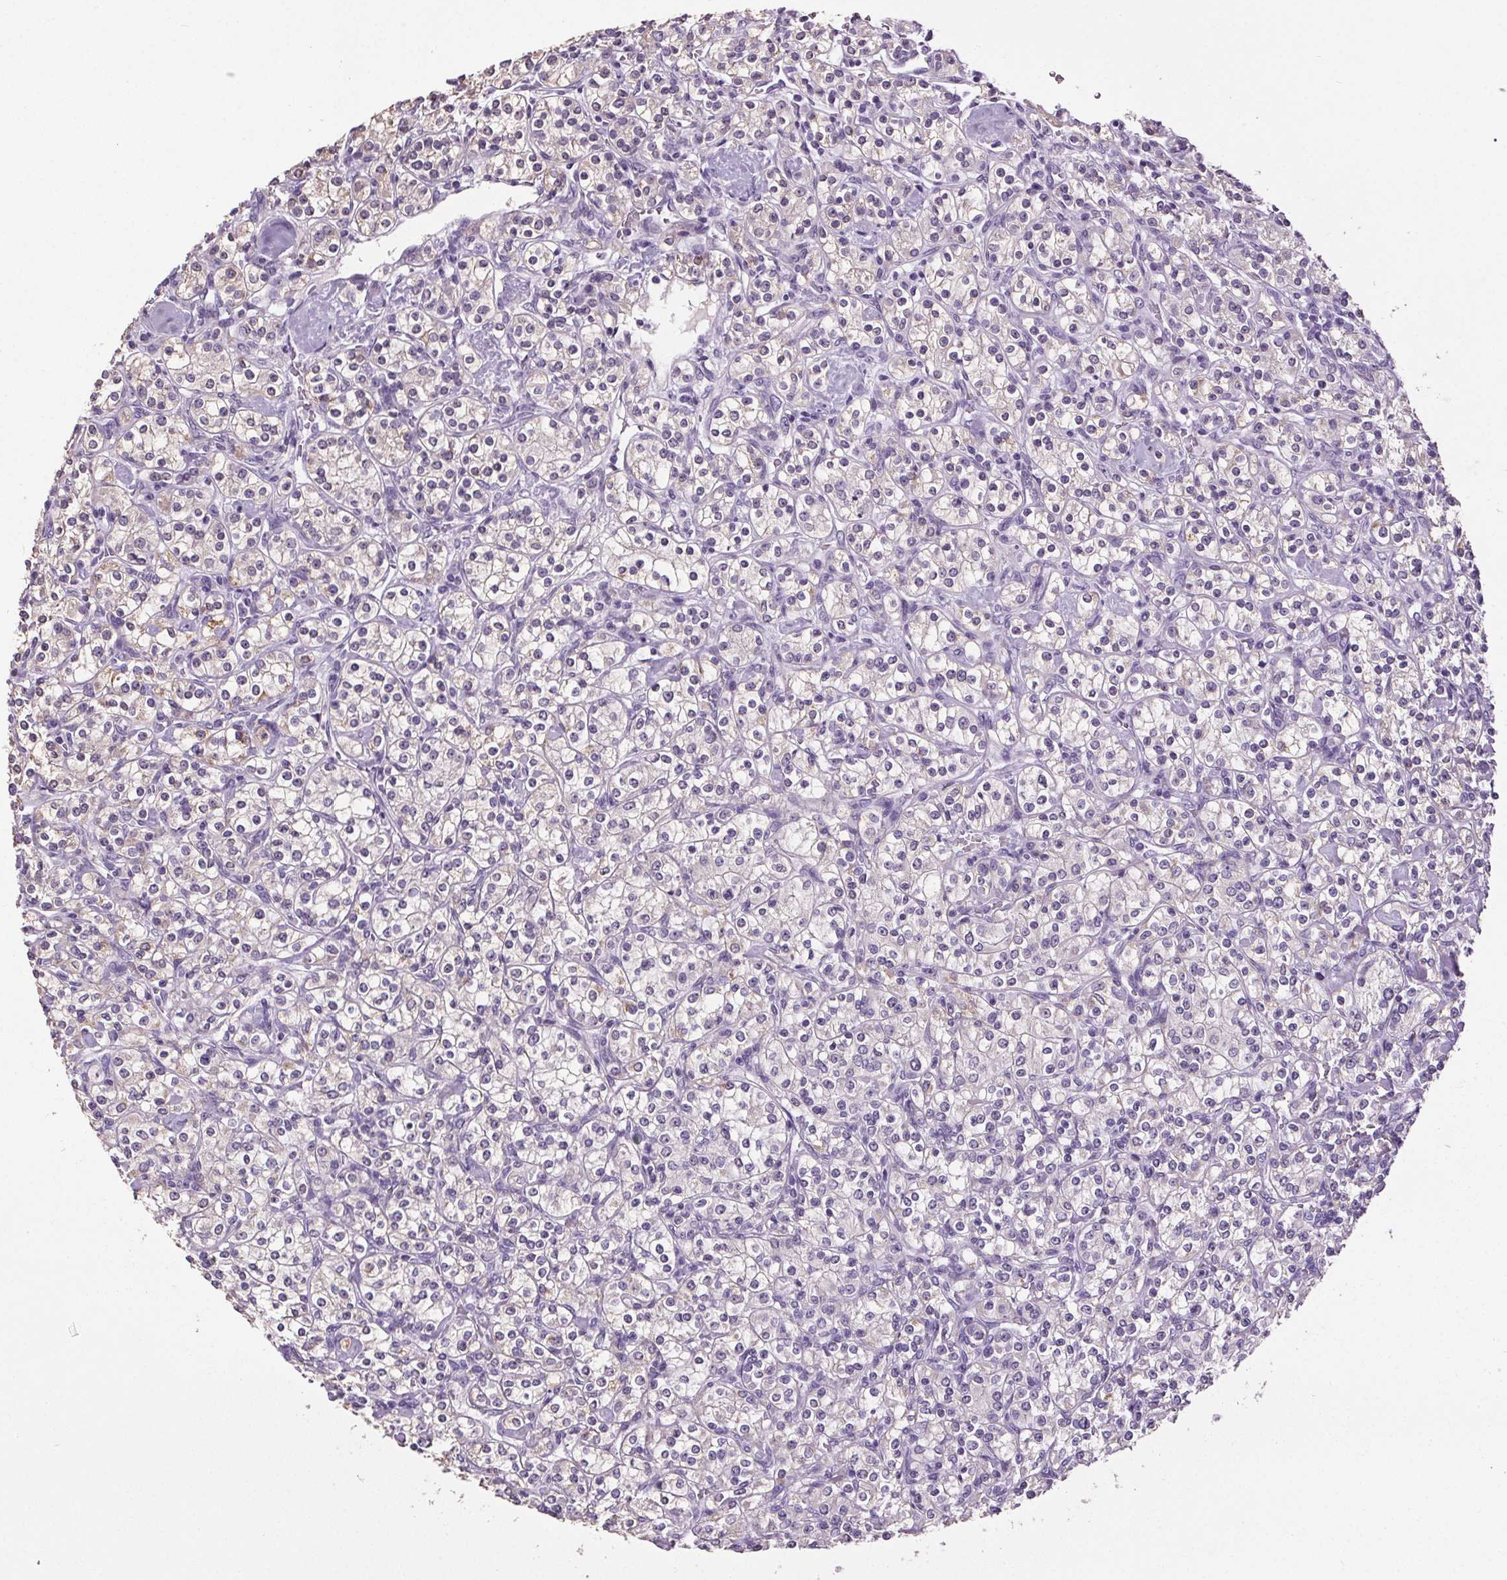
{"staining": {"intensity": "weak", "quantity": "<25%", "location": "cytoplasmic/membranous"}, "tissue": "renal cancer", "cell_type": "Tumor cells", "image_type": "cancer", "snomed": [{"axis": "morphology", "description": "Adenocarcinoma, NOS"}, {"axis": "topography", "description": "Kidney"}], "caption": "This micrograph is of adenocarcinoma (renal) stained with IHC to label a protein in brown with the nuclei are counter-stained blue. There is no positivity in tumor cells.", "gene": "GPIHBP1", "patient": {"sex": "male", "age": 77}}